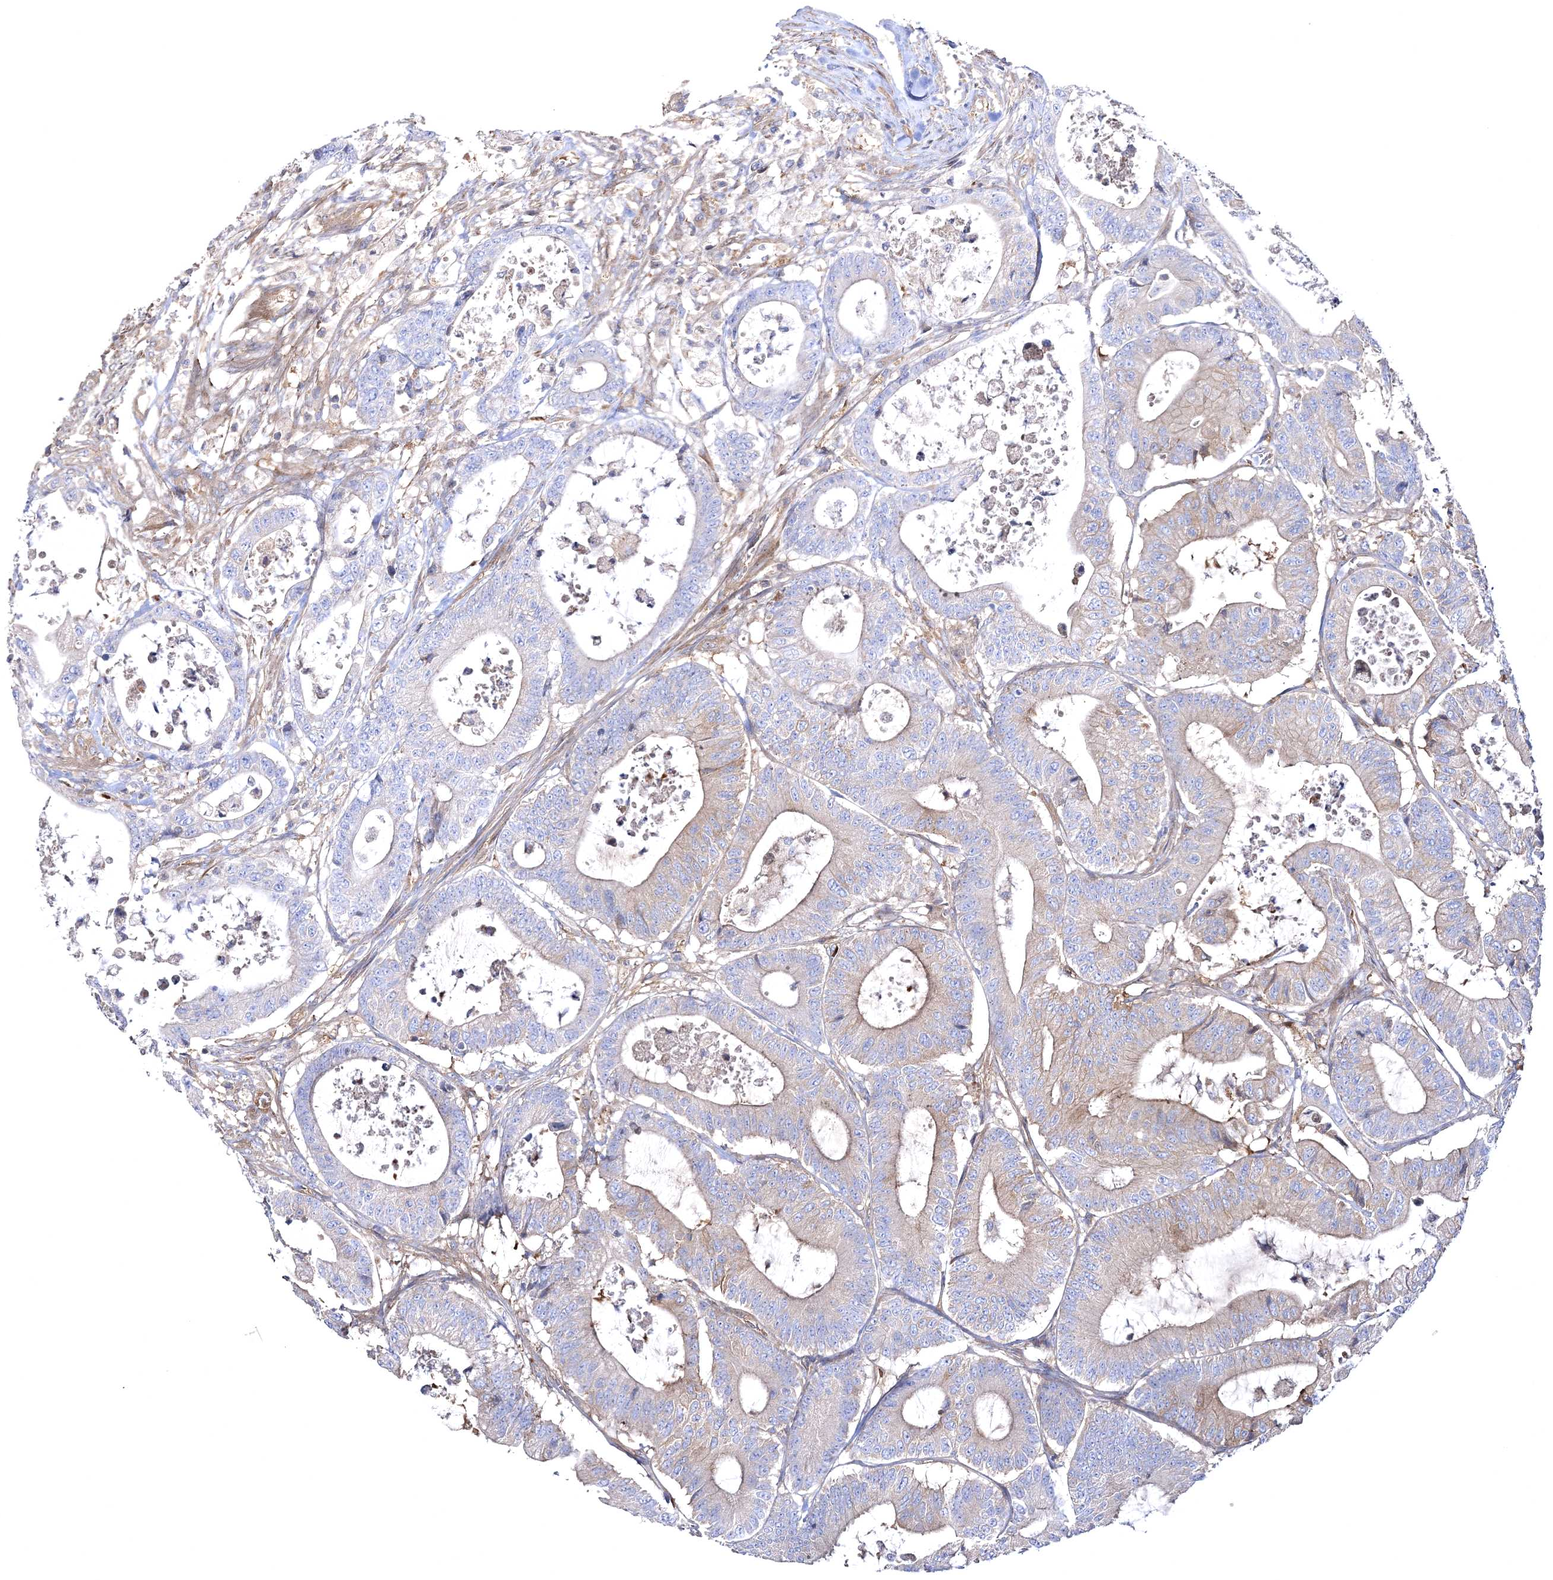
{"staining": {"intensity": "weak", "quantity": "<25%", "location": "cytoplasmic/membranous"}, "tissue": "colorectal cancer", "cell_type": "Tumor cells", "image_type": "cancer", "snomed": [{"axis": "morphology", "description": "Adenocarcinoma, NOS"}, {"axis": "topography", "description": "Colon"}], "caption": "Immunohistochemistry (IHC) micrograph of human colorectal cancer stained for a protein (brown), which demonstrates no staining in tumor cells.", "gene": "ZSWIM6", "patient": {"sex": "female", "age": 84}}